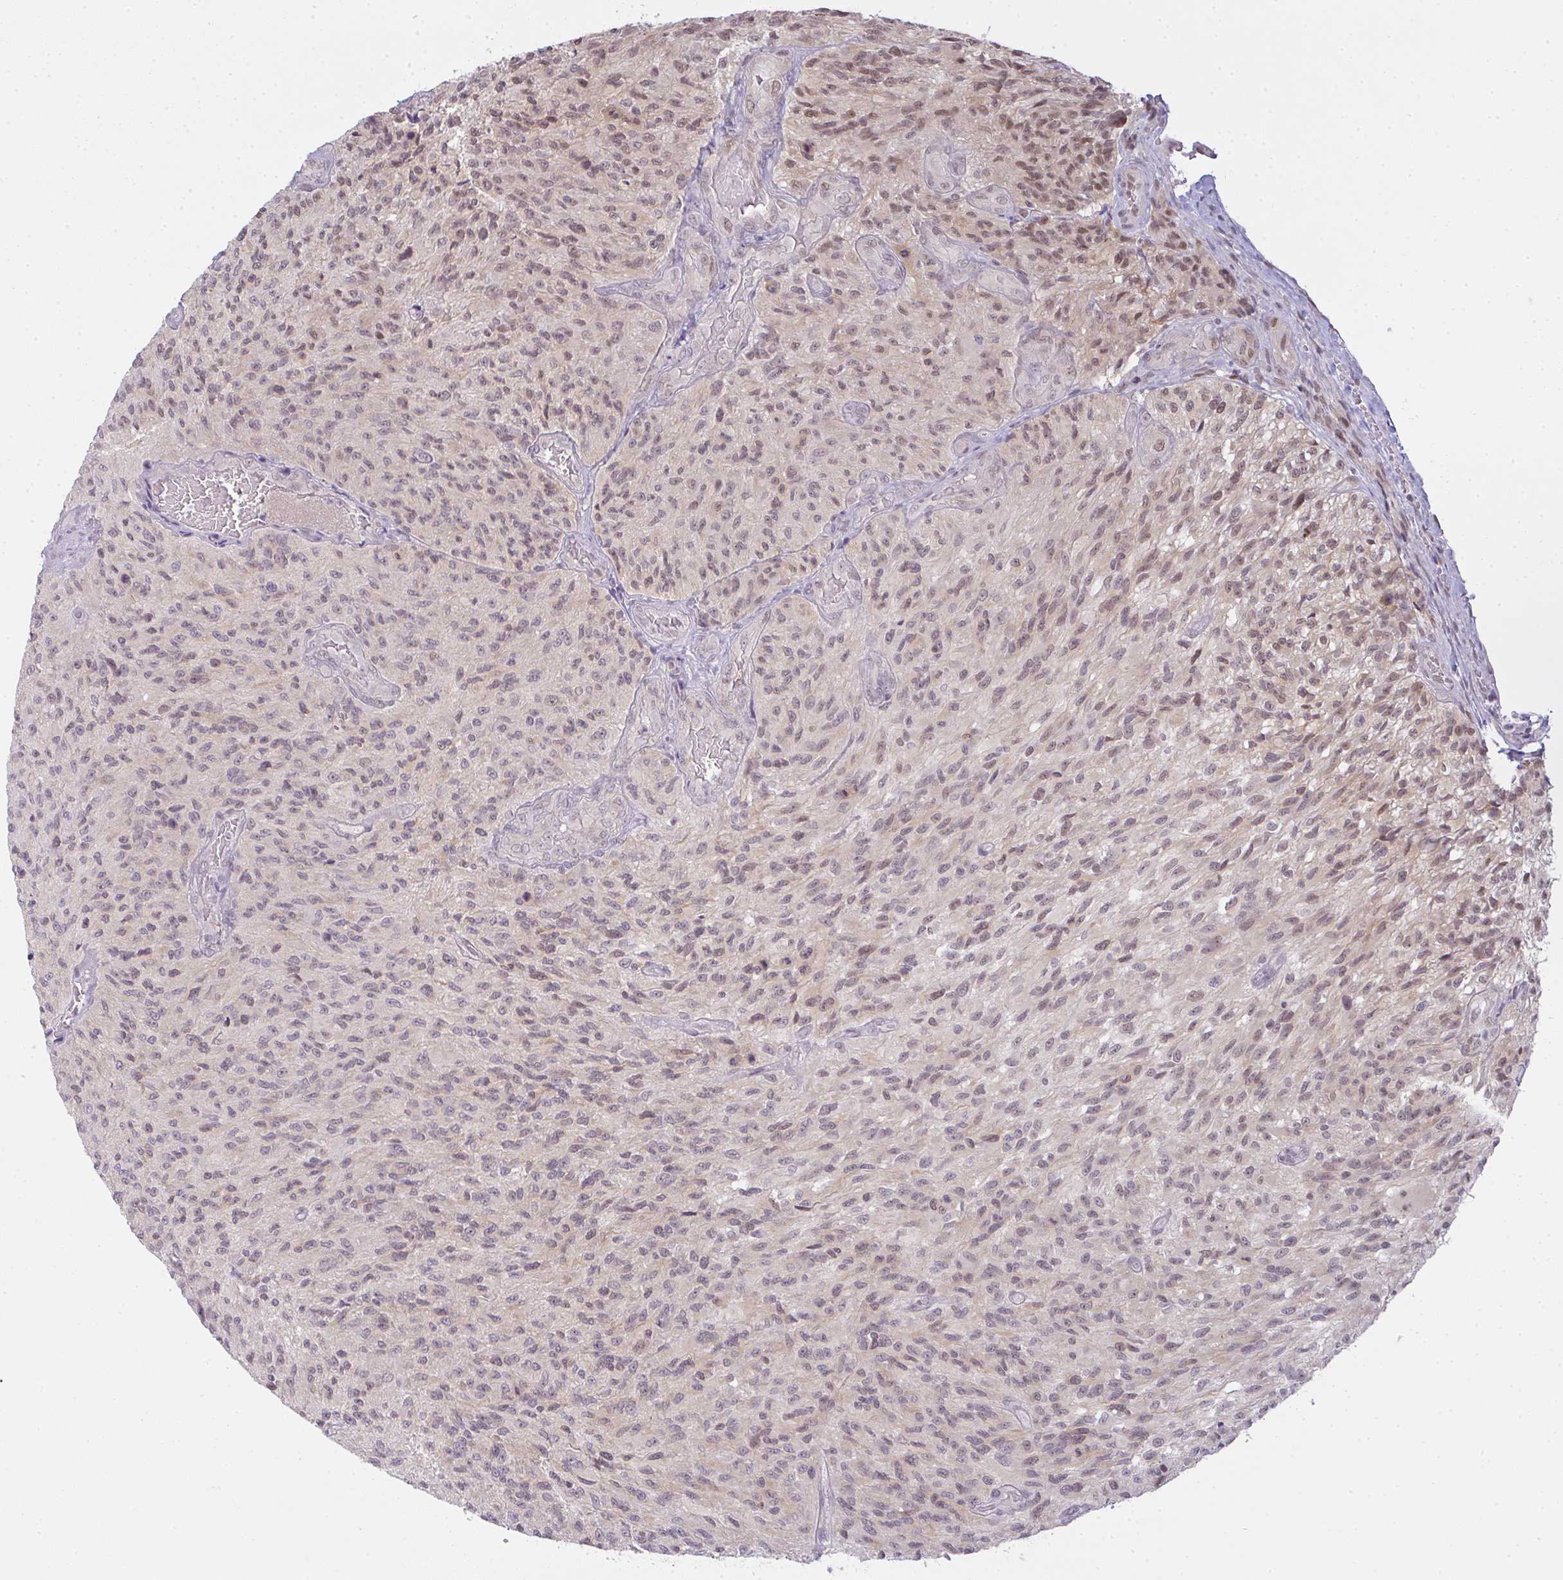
{"staining": {"intensity": "weak", "quantity": "25%-75%", "location": "nuclear"}, "tissue": "glioma", "cell_type": "Tumor cells", "image_type": "cancer", "snomed": [{"axis": "morphology", "description": "Normal tissue, NOS"}, {"axis": "morphology", "description": "Glioma, malignant, High grade"}, {"axis": "topography", "description": "Cerebral cortex"}], "caption": "Protein staining of malignant high-grade glioma tissue exhibits weak nuclear expression in about 25%-75% of tumor cells.", "gene": "CSE1L", "patient": {"sex": "male", "age": 56}}